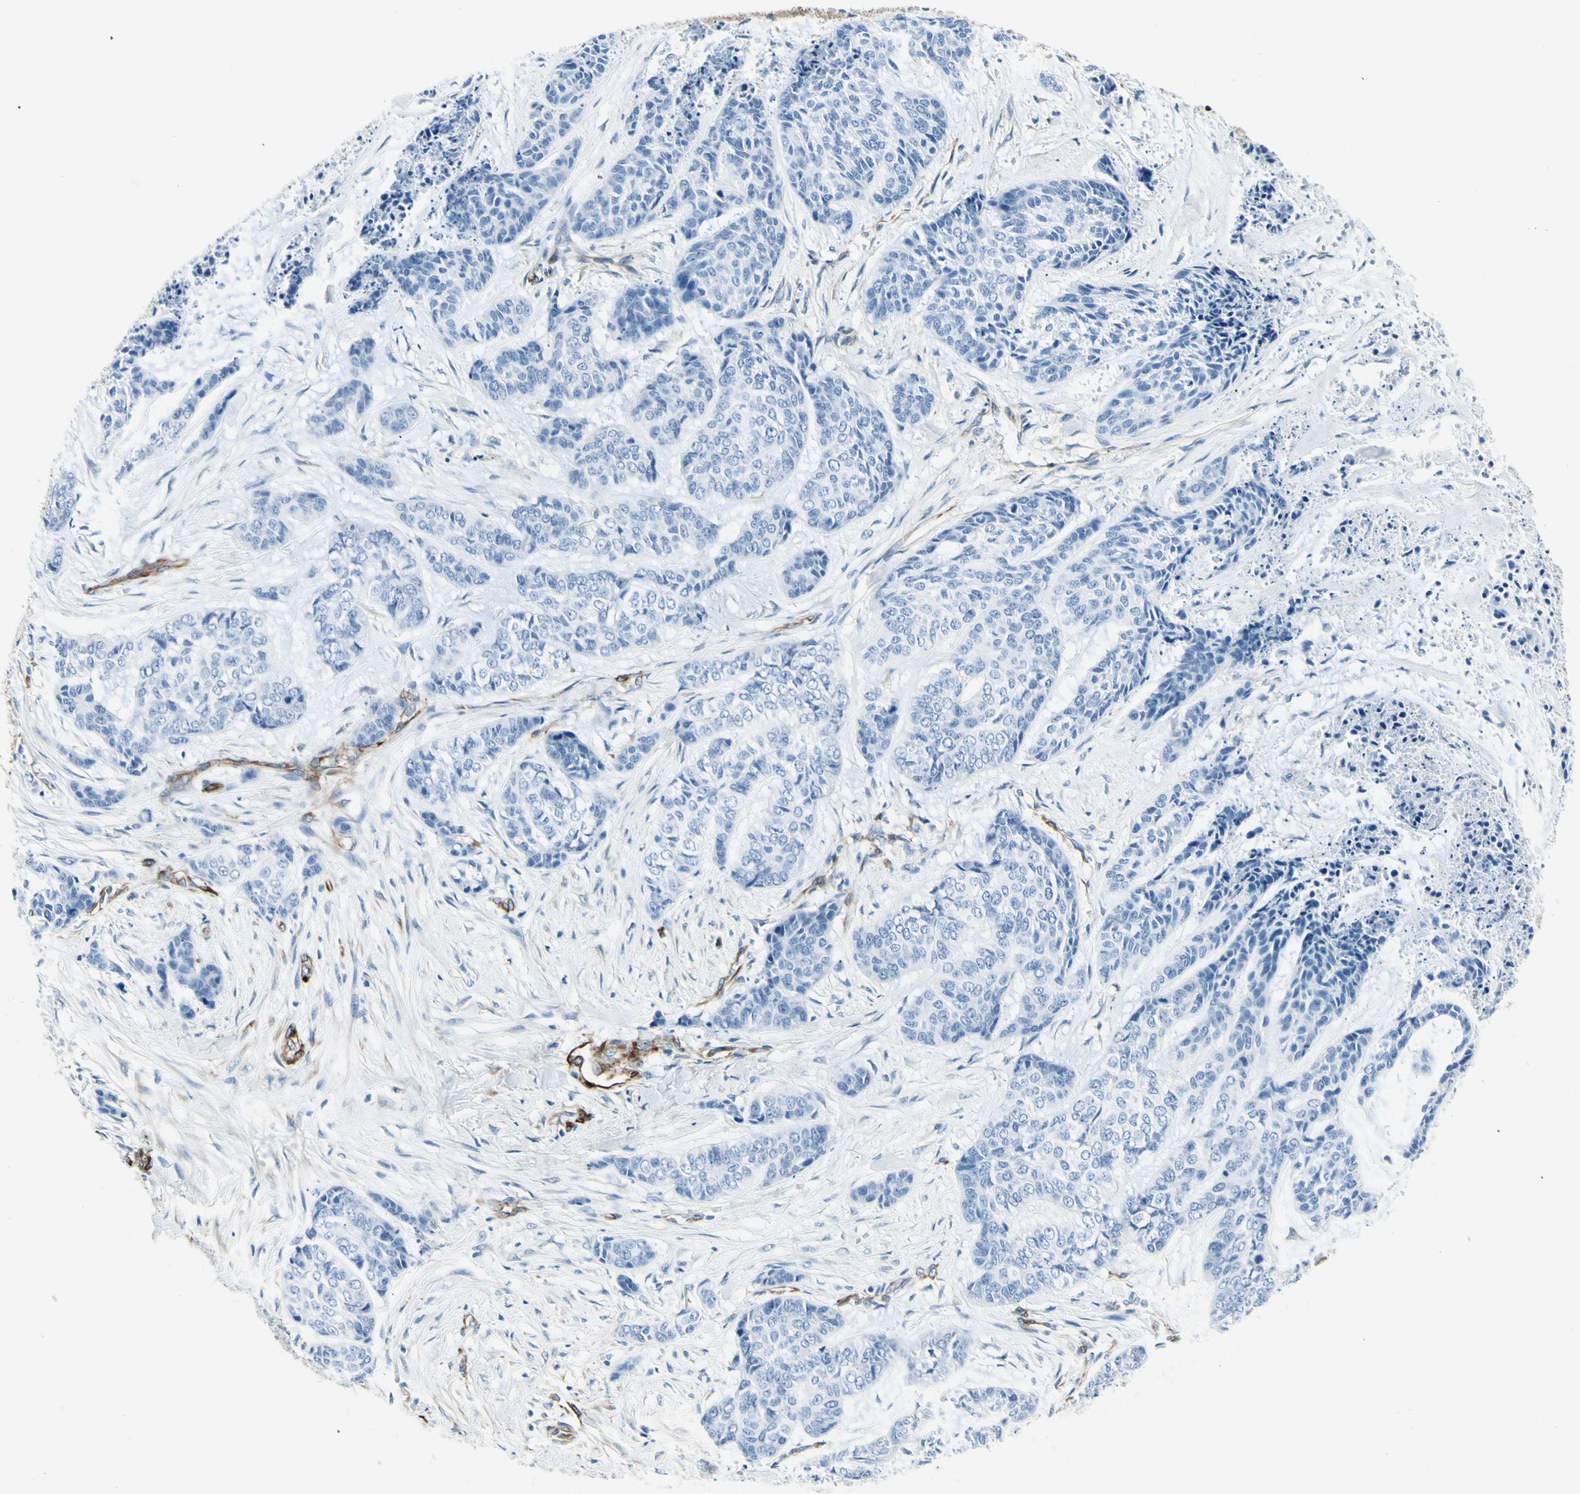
{"staining": {"intensity": "negative", "quantity": "none", "location": "none"}, "tissue": "skin cancer", "cell_type": "Tumor cells", "image_type": "cancer", "snomed": [{"axis": "morphology", "description": "Basal cell carcinoma"}, {"axis": "topography", "description": "Skin"}], "caption": "An image of human skin cancer is negative for staining in tumor cells. (DAB (3,3'-diaminobenzidine) immunohistochemistry visualized using brightfield microscopy, high magnification).", "gene": "PTH2R", "patient": {"sex": "female", "age": 64}}